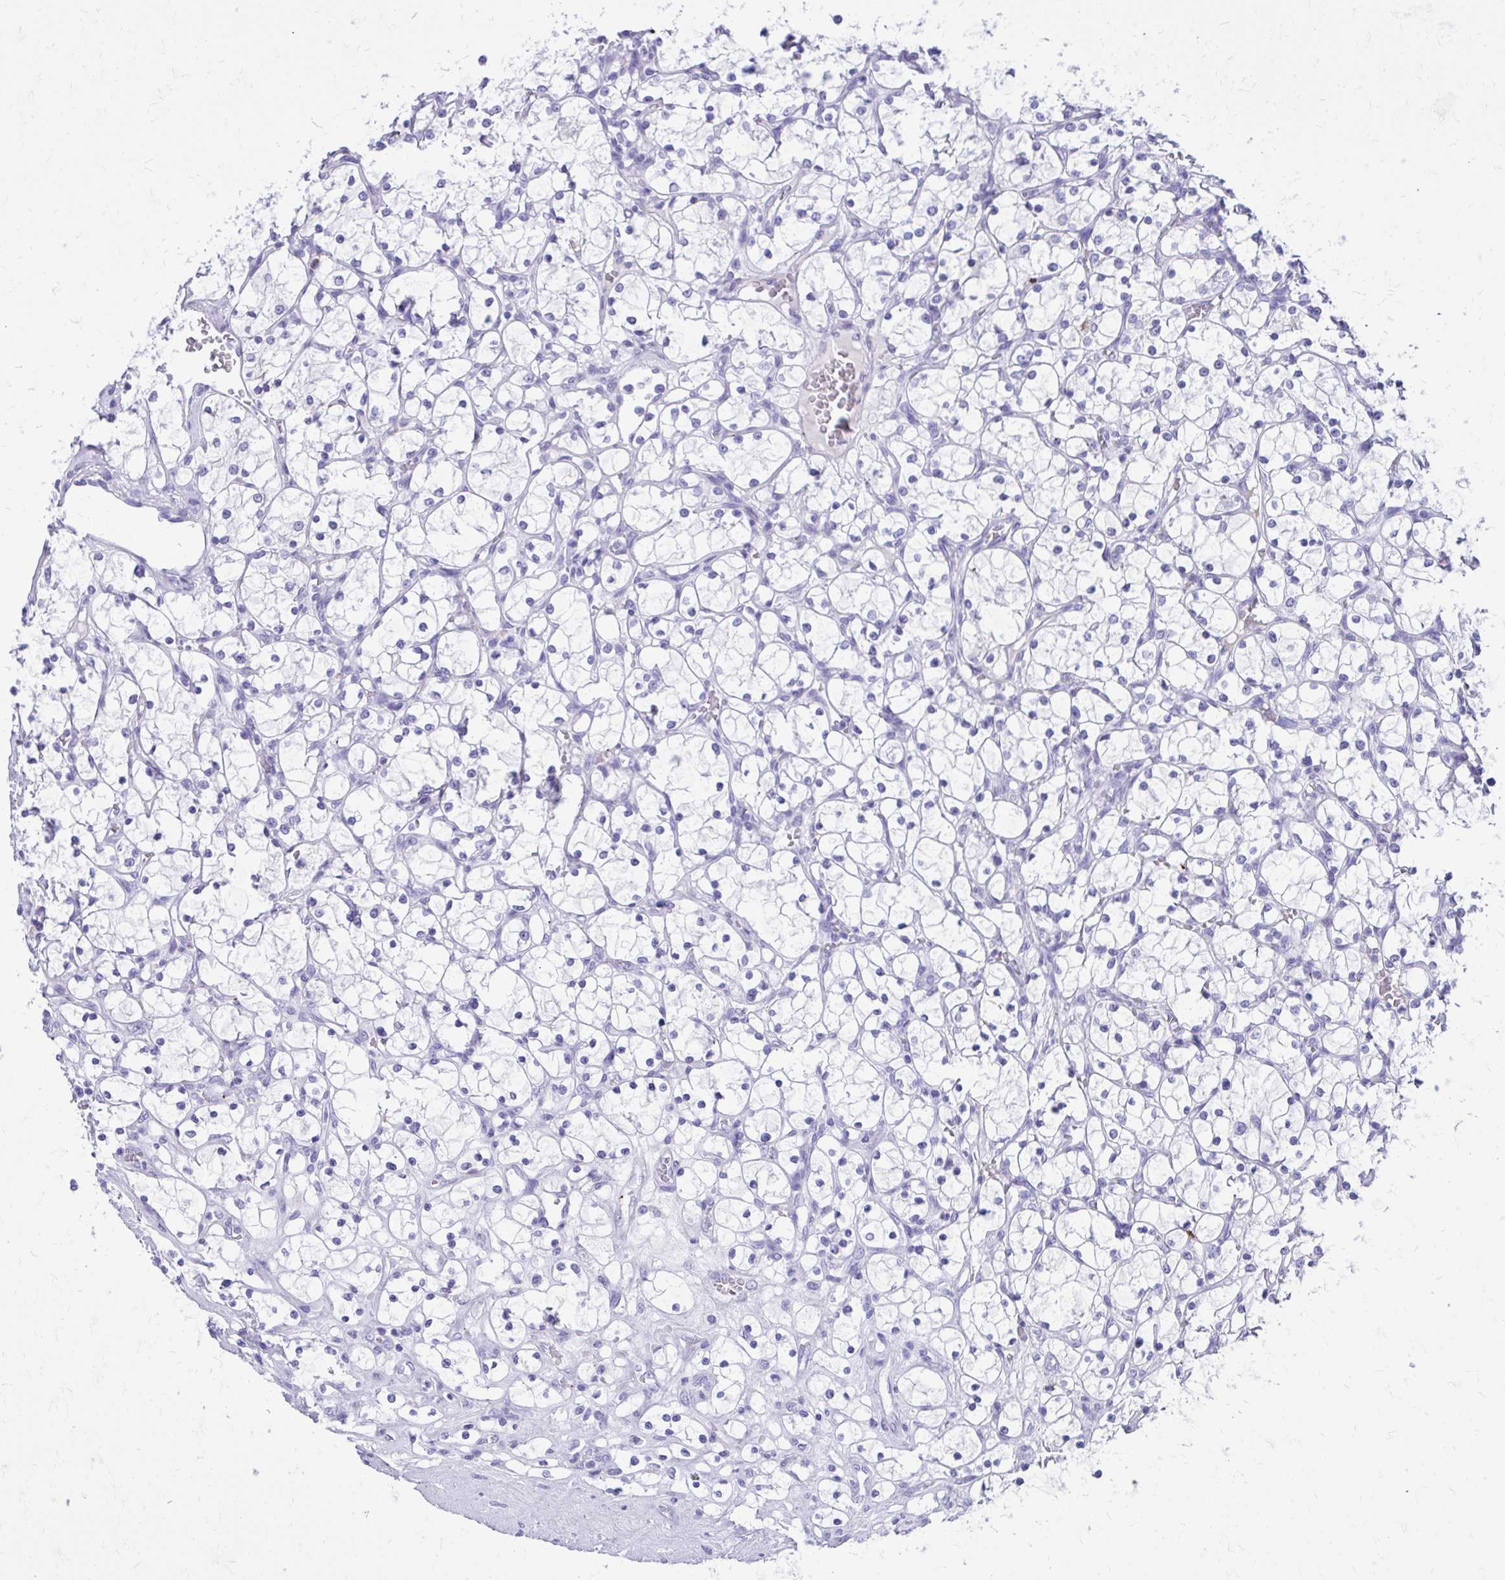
{"staining": {"intensity": "negative", "quantity": "none", "location": "none"}, "tissue": "renal cancer", "cell_type": "Tumor cells", "image_type": "cancer", "snomed": [{"axis": "morphology", "description": "Adenocarcinoma, NOS"}, {"axis": "topography", "description": "Kidney"}], "caption": "Protein analysis of renal cancer (adenocarcinoma) displays no significant expression in tumor cells.", "gene": "SATL1", "patient": {"sex": "female", "age": 69}}